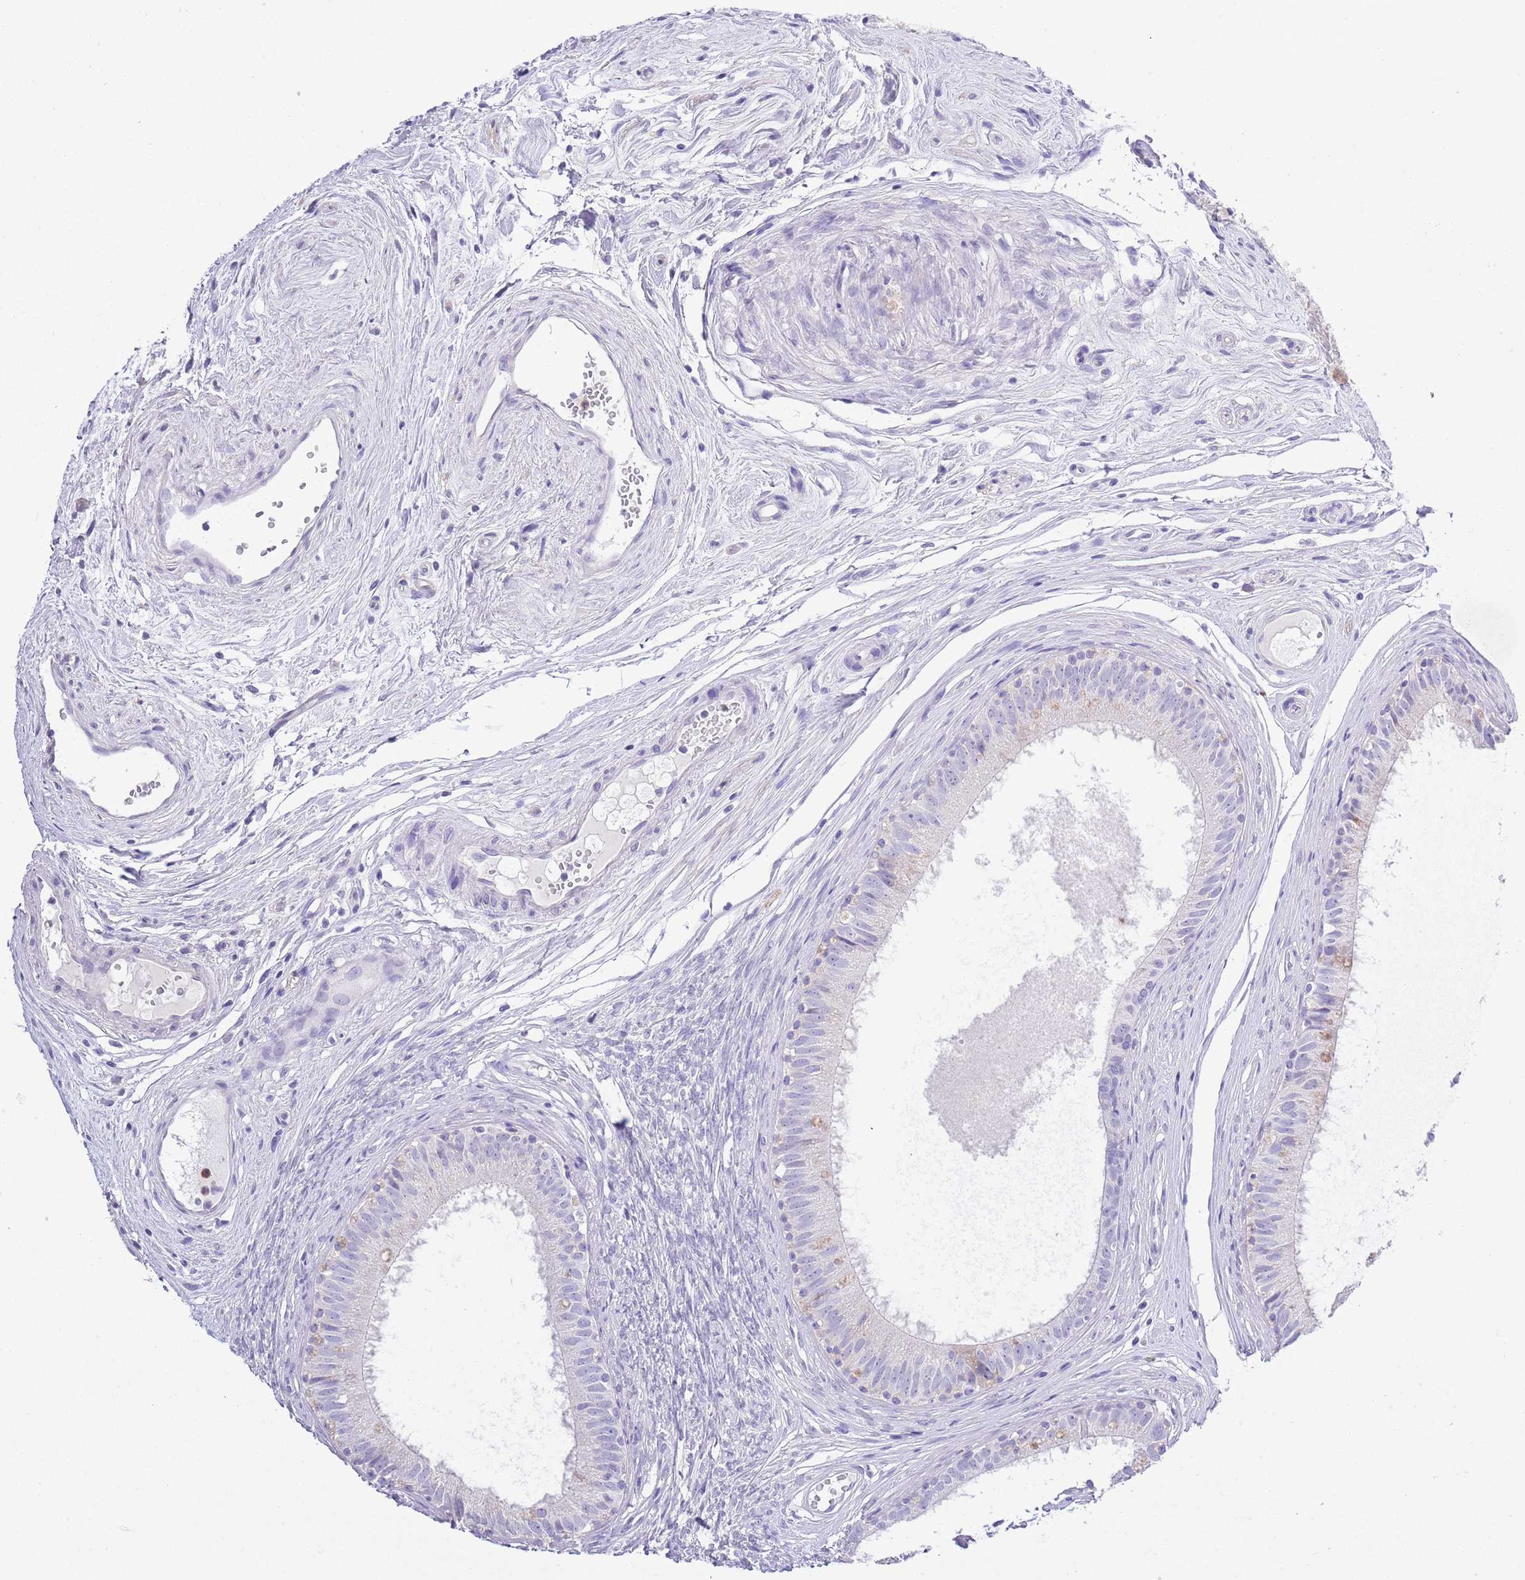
{"staining": {"intensity": "moderate", "quantity": "<25%", "location": "cytoplasmic/membranous"}, "tissue": "epididymis", "cell_type": "Glandular cells", "image_type": "normal", "snomed": [{"axis": "morphology", "description": "Normal tissue, NOS"}, {"axis": "topography", "description": "Epididymis"}], "caption": "Moderate cytoplasmic/membranous expression for a protein is identified in approximately <25% of glandular cells of benign epididymis using immunohistochemistry.", "gene": "OR2Z1", "patient": {"sex": "male", "age": 74}}